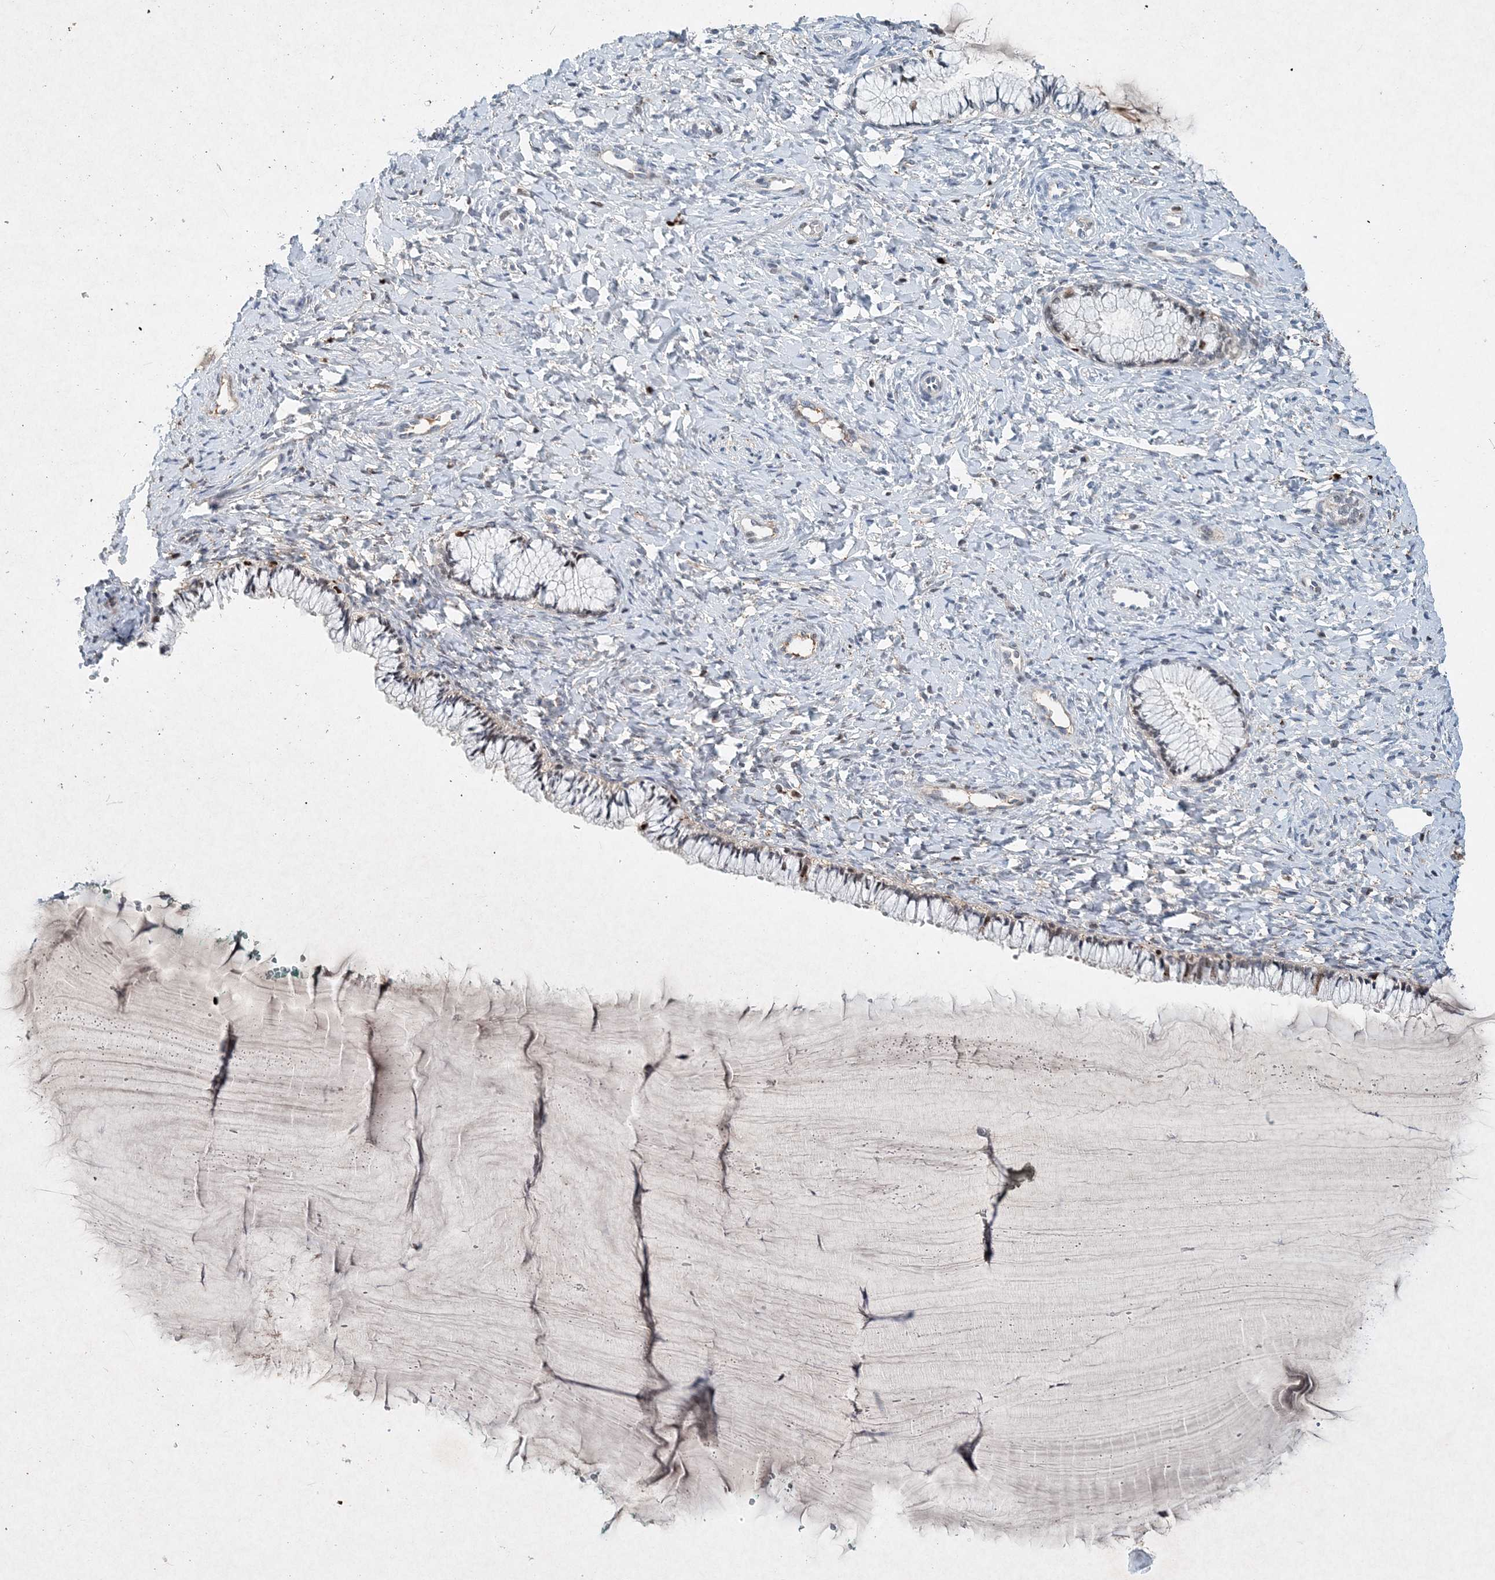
{"staining": {"intensity": "negative", "quantity": "none", "location": "none"}, "tissue": "cervix", "cell_type": "Glandular cells", "image_type": "normal", "snomed": [{"axis": "morphology", "description": "Normal tissue, NOS"}, {"axis": "morphology", "description": "Adenocarcinoma, NOS"}, {"axis": "topography", "description": "Cervix"}], "caption": "Protein analysis of unremarkable cervix exhibits no significant staining in glandular cells. (Immunohistochemistry (ihc), brightfield microscopy, high magnification).", "gene": "KPNA4", "patient": {"sex": "female", "age": 29}}